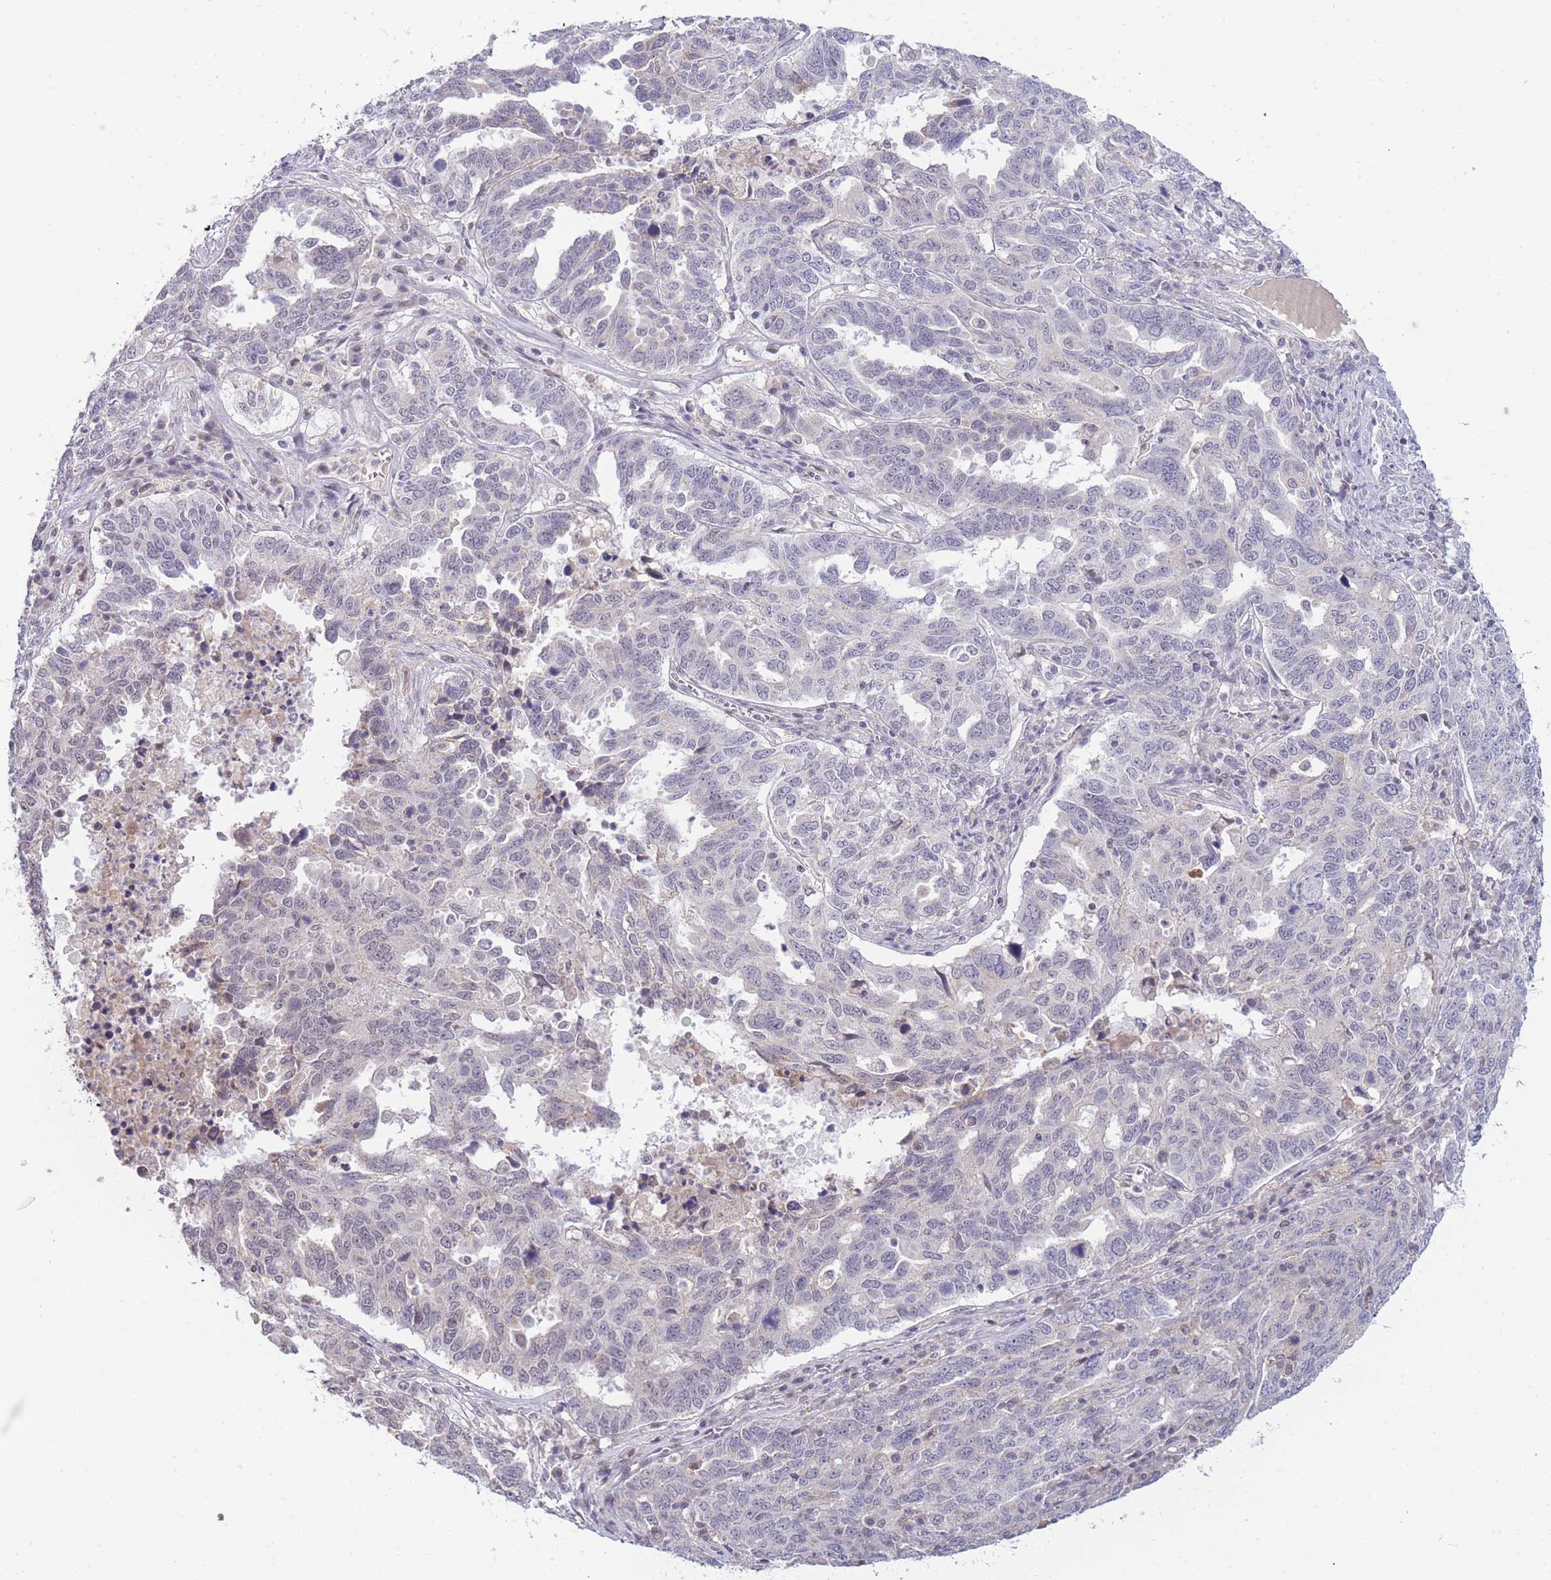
{"staining": {"intensity": "negative", "quantity": "none", "location": "none"}, "tissue": "ovarian cancer", "cell_type": "Tumor cells", "image_type": "cancer", "snomed": [{"axis": "morphology", "description": "Carcinoma, endometroid"}, {"axis": "topography", "description": "Ovary"}], "caption": "The immunohistochemistry (IHC) image has no significant staining in tumor cells of ovarian endometroid carcinoma tissue.", "gene": "GOLGA6L25", "patient": {"sex": "female", "age": 62}}